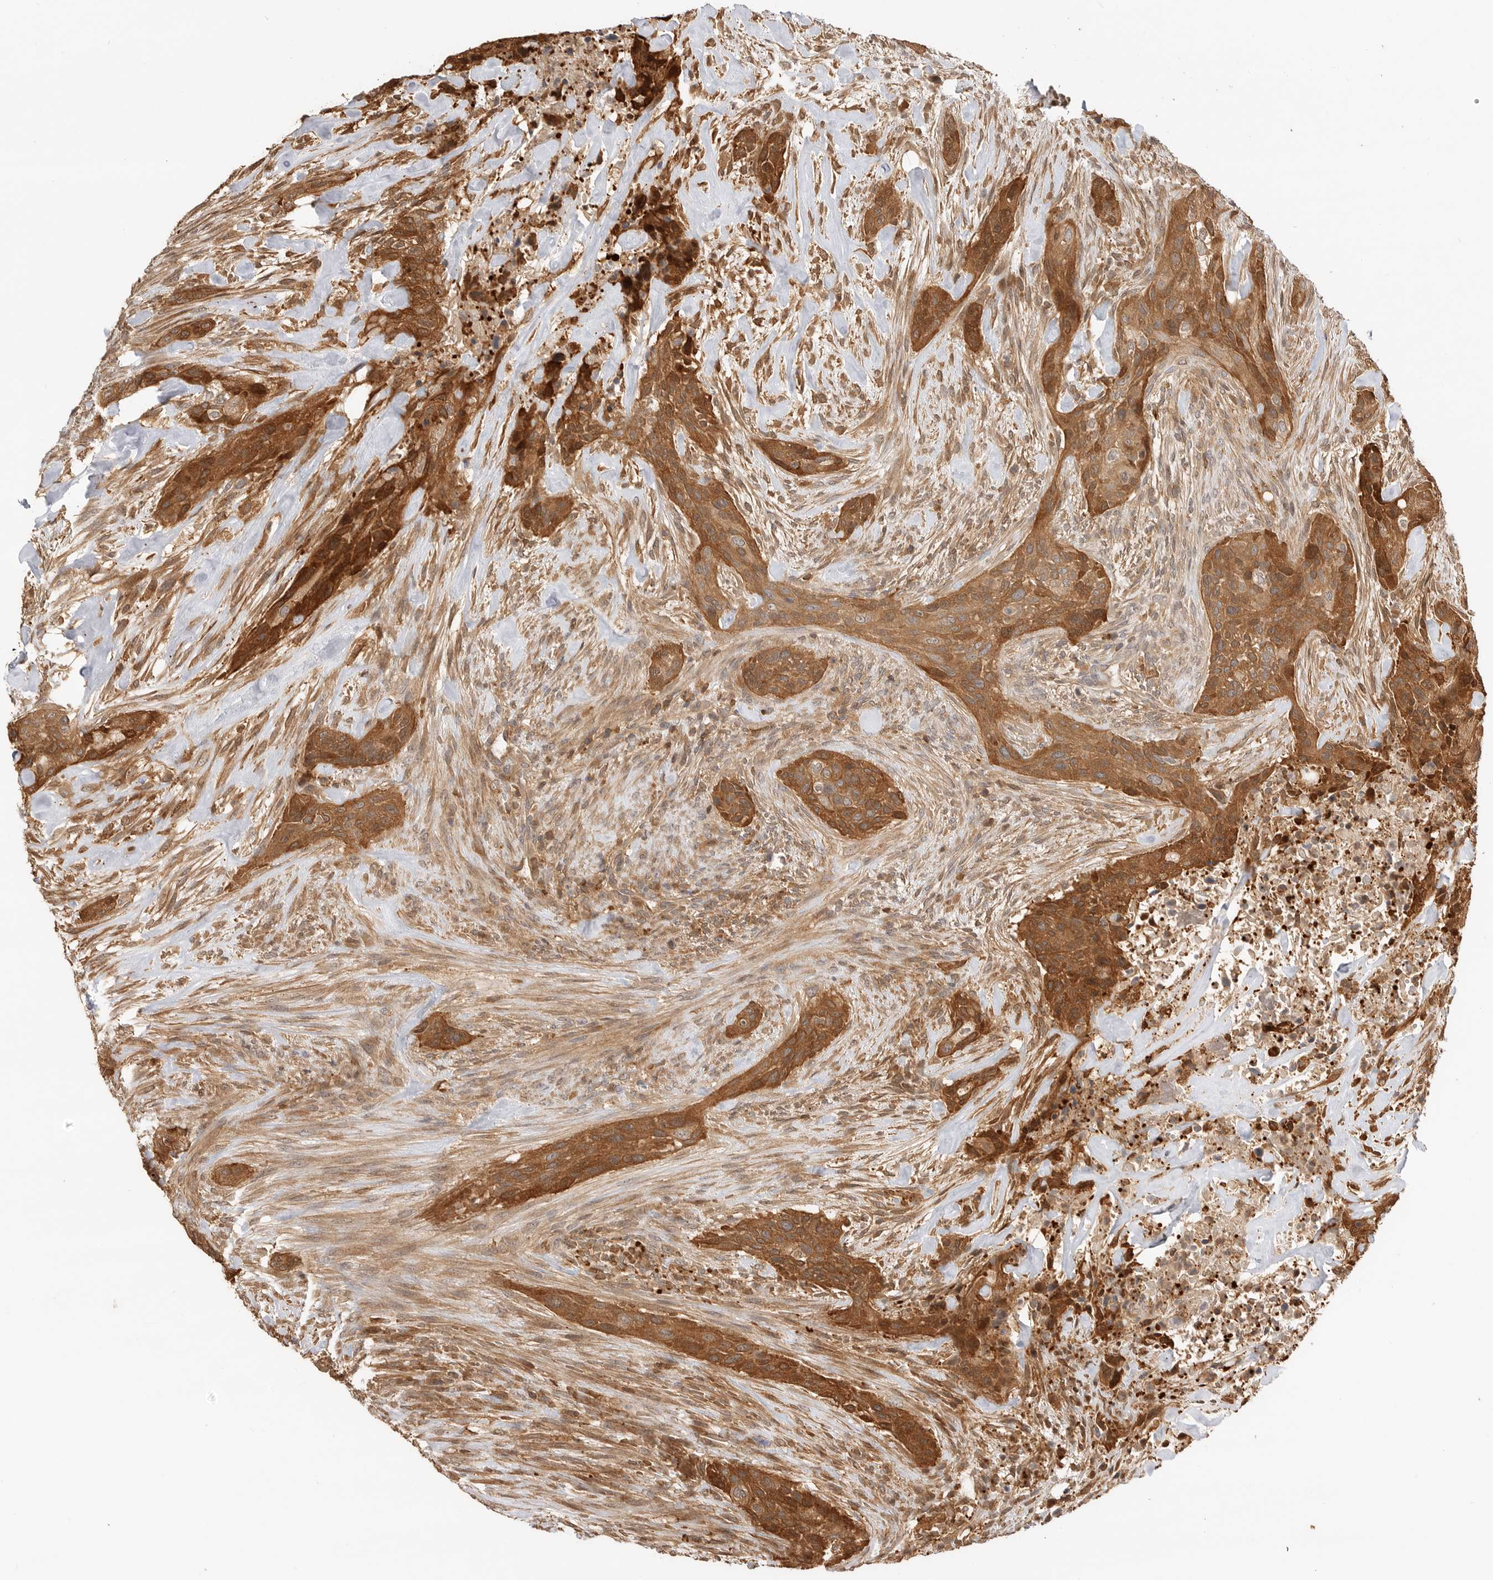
{"staining": {"intensity": "strong", "quantity": ">75%", "location": "cytoplasmic/membranous"}, "tissue": "urothelial cancer", "cell_type": "Tumor cells", "image_type": "cancer", "snomed": [{"axis": "morphology", "description": "Urothelial carcinoma, High grade"}, {"axis": "topography", "description": "Urinary bladder"}], "caption": "Urothelial cancer stained with a brown dye shows strong cytoplasmic/membranous positive positivity in approximately >75% of tumor cells.", "gene": "CLDN12", "patient": {"sex": "male", "age": 35}}